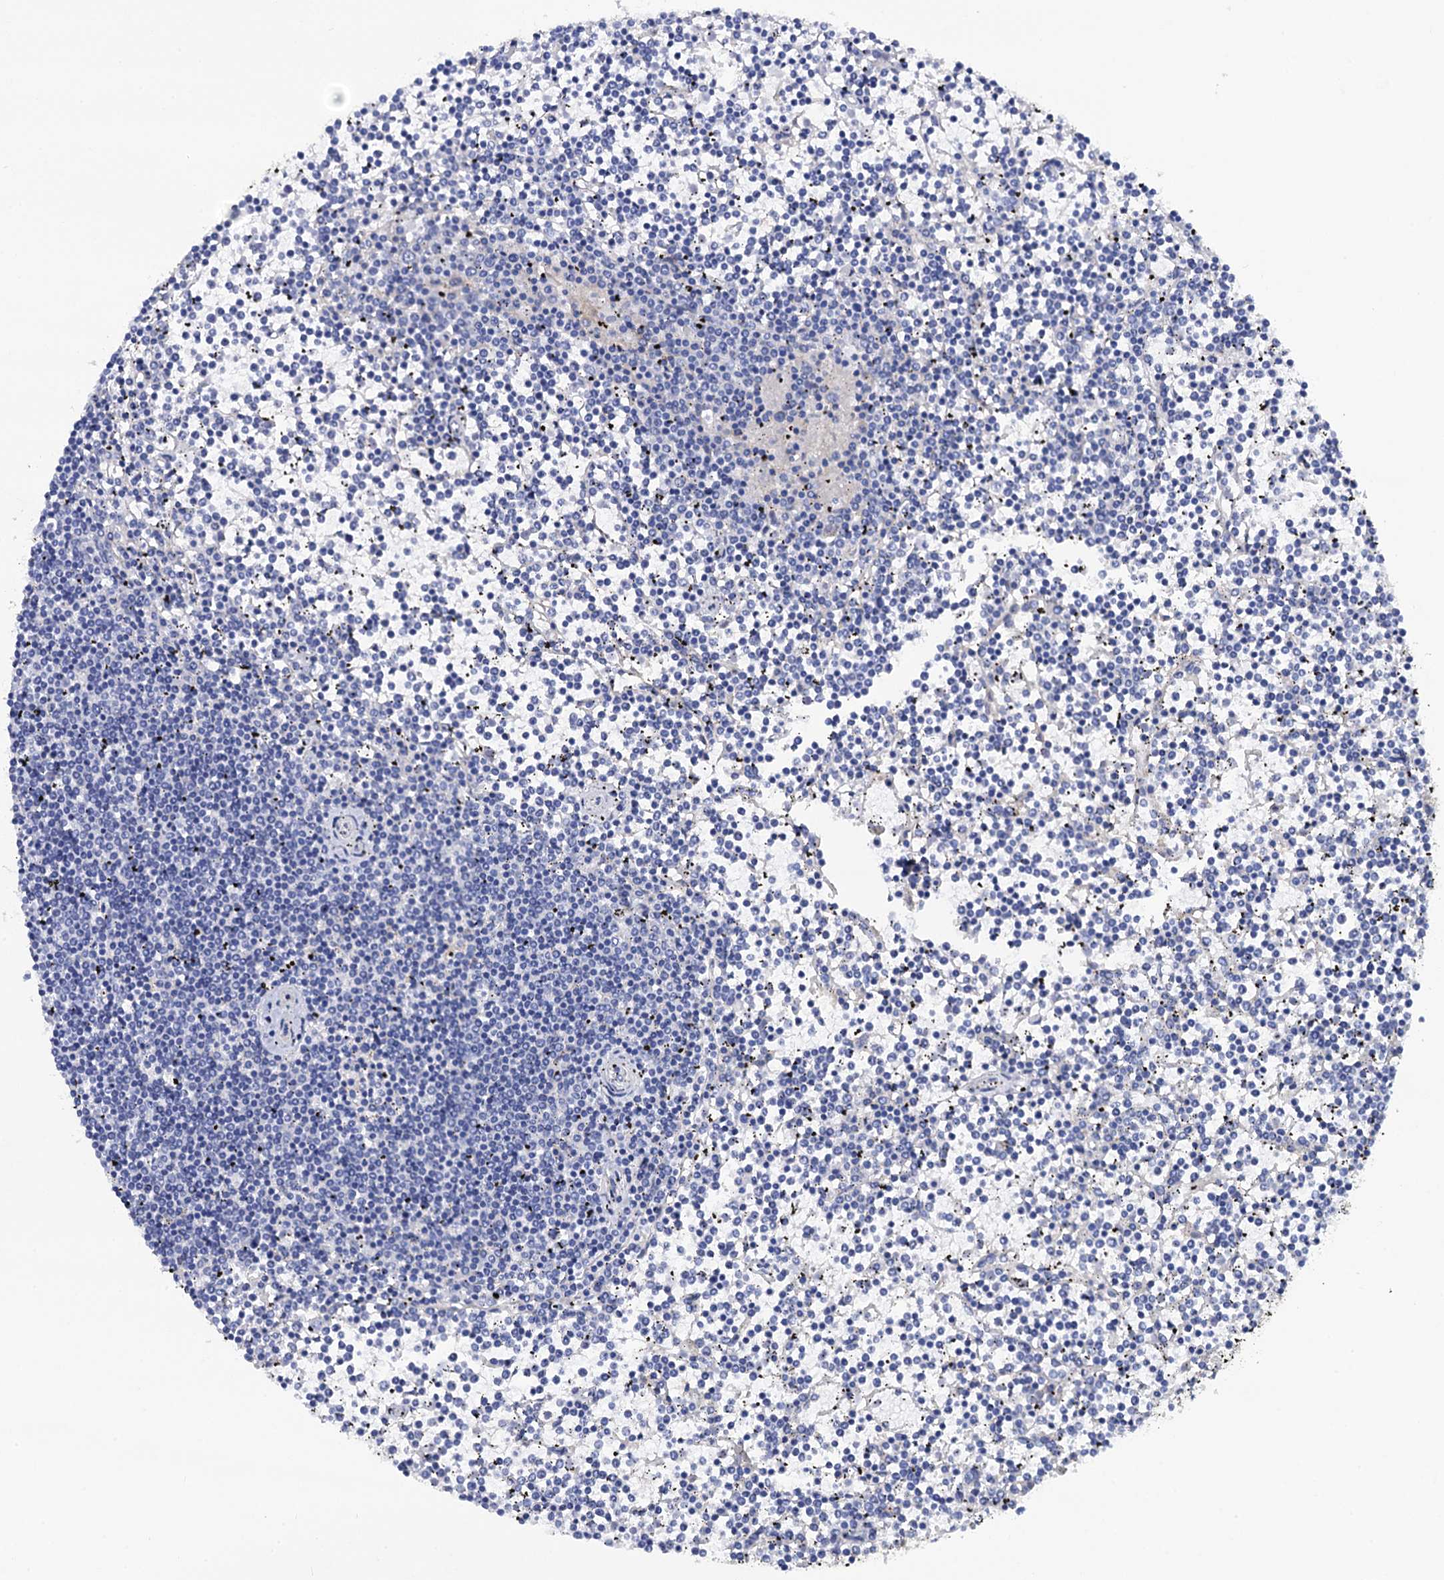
{"staining": {"intensity": "negative", "quantity": "none", "location": "none"}, "tissue": "lymphoma", "cell_type": "Tumor cells", "image_type": "cancer", "snomed": [{"axis": "morphology", "description": "Malignant lymphoma, non-Hodgkin's type, Low grade"}, {"axis": "topography", "description": "Spleen"}], "caption": "A high-resolution micrograph shows IHC staining of malignant lymphoma, non-Hodgkin's type (low-grade), which demonstrates no significant positivity in tumor cells.", "gene": "RAB3IP", "patient": {"sex": "female", "age": 19}}